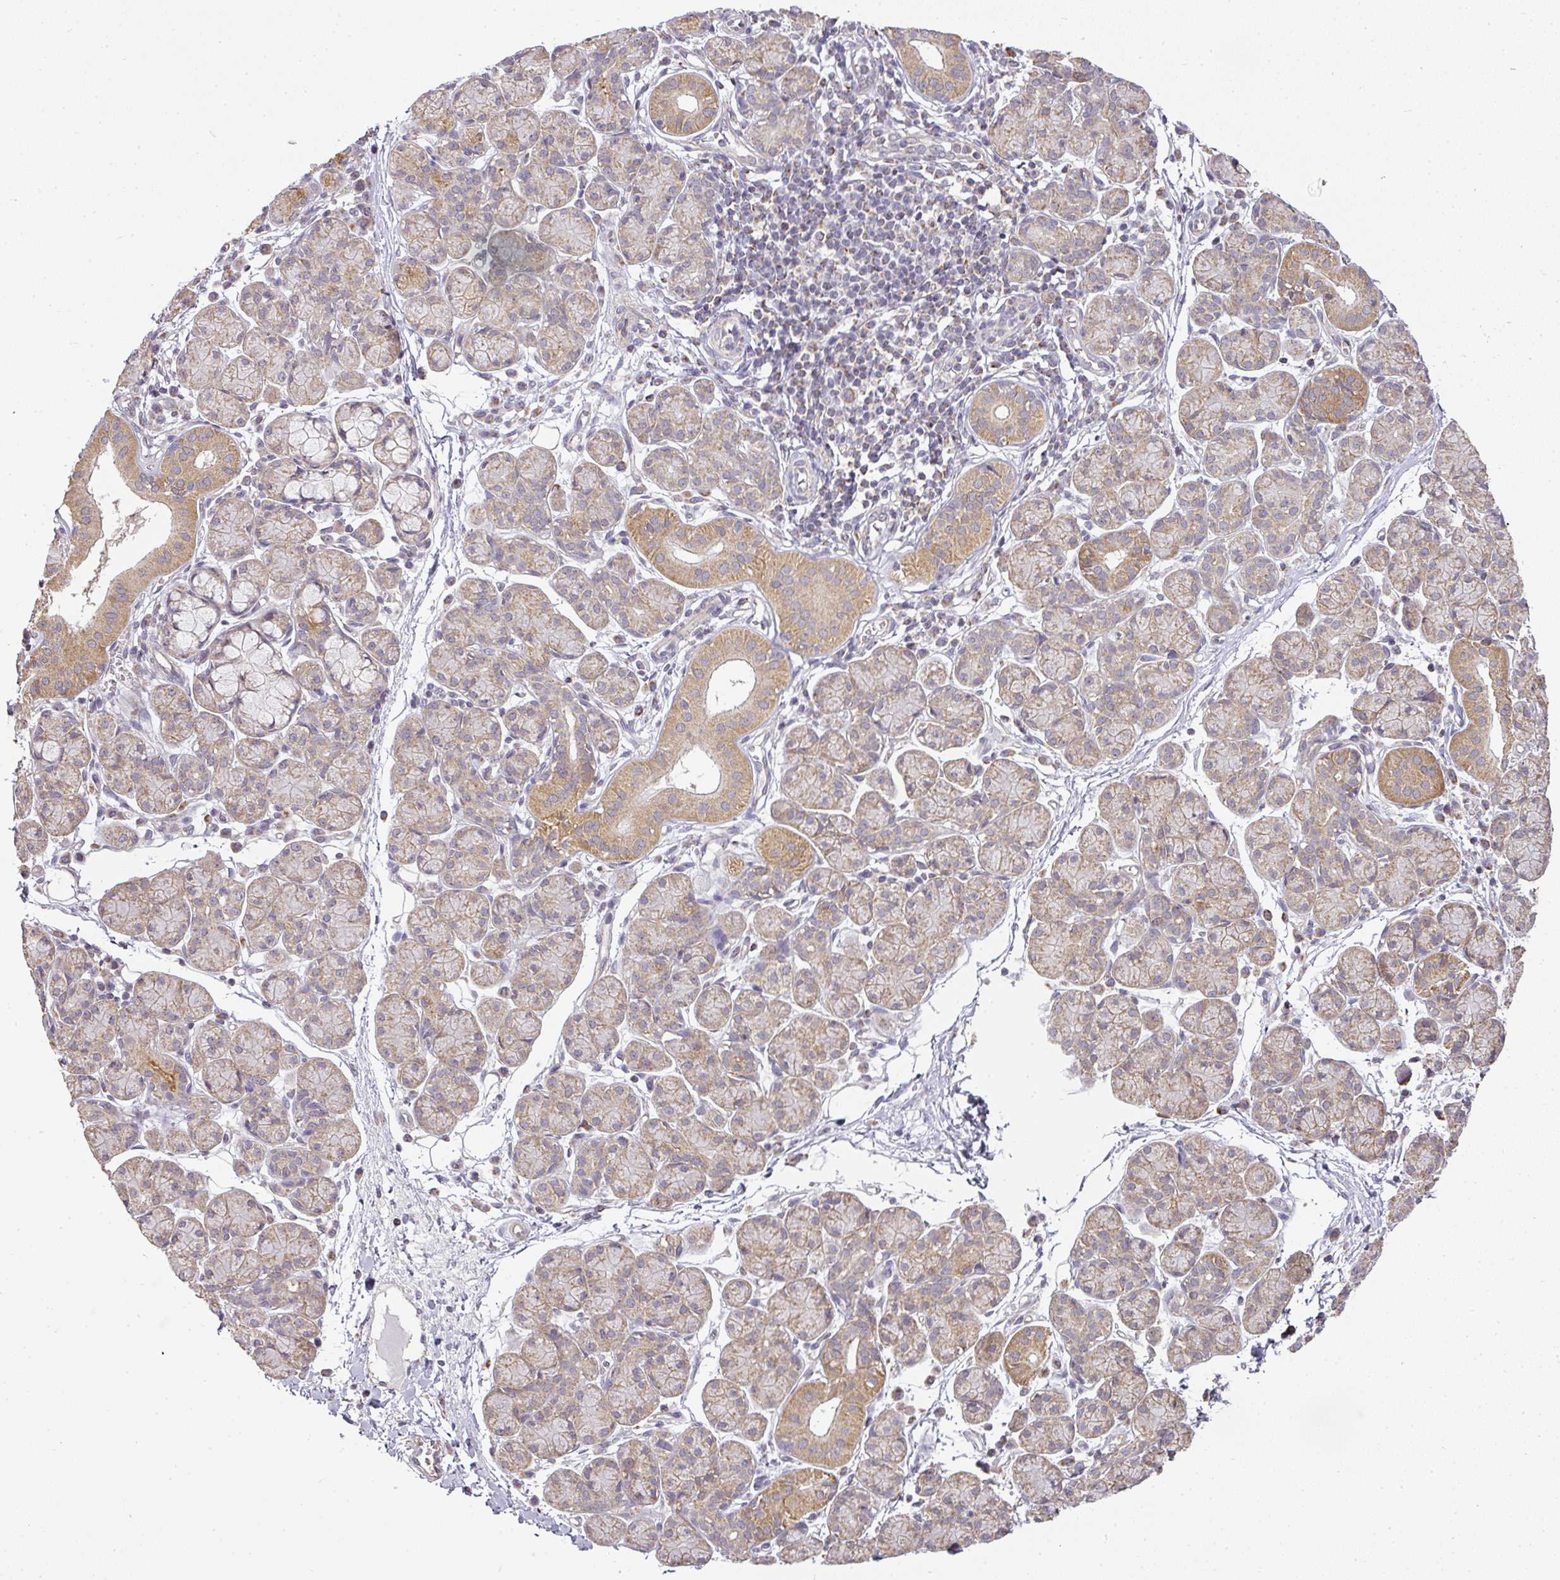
{"staining": {"intensity": "moderate", "quantity": "25%-75%", "location": "cytoplasmic/membranous"}, "tissue": "salivary gland", "cell_type": "Glandular cells", "image_type": "normal", "snomed": [{"axis": "morphology", "description": "Normal tissue, NOS"}, {"axis": "morphology", "description": "Inflammation, NOS"}, {"axis": "topography", "description": "Lymph node"}, {"axis": "topography", "description": "Salivary gland"}], "caption": "A high-resolution image shows immunohistochemistry staining of unremarkable salivary gland, which reveals moderate cytoplasmic/membranous staining in about 25%-75% of glandular cells.", "gene": "MYOM2", "patient": {"sex": "male", "age": 3}}